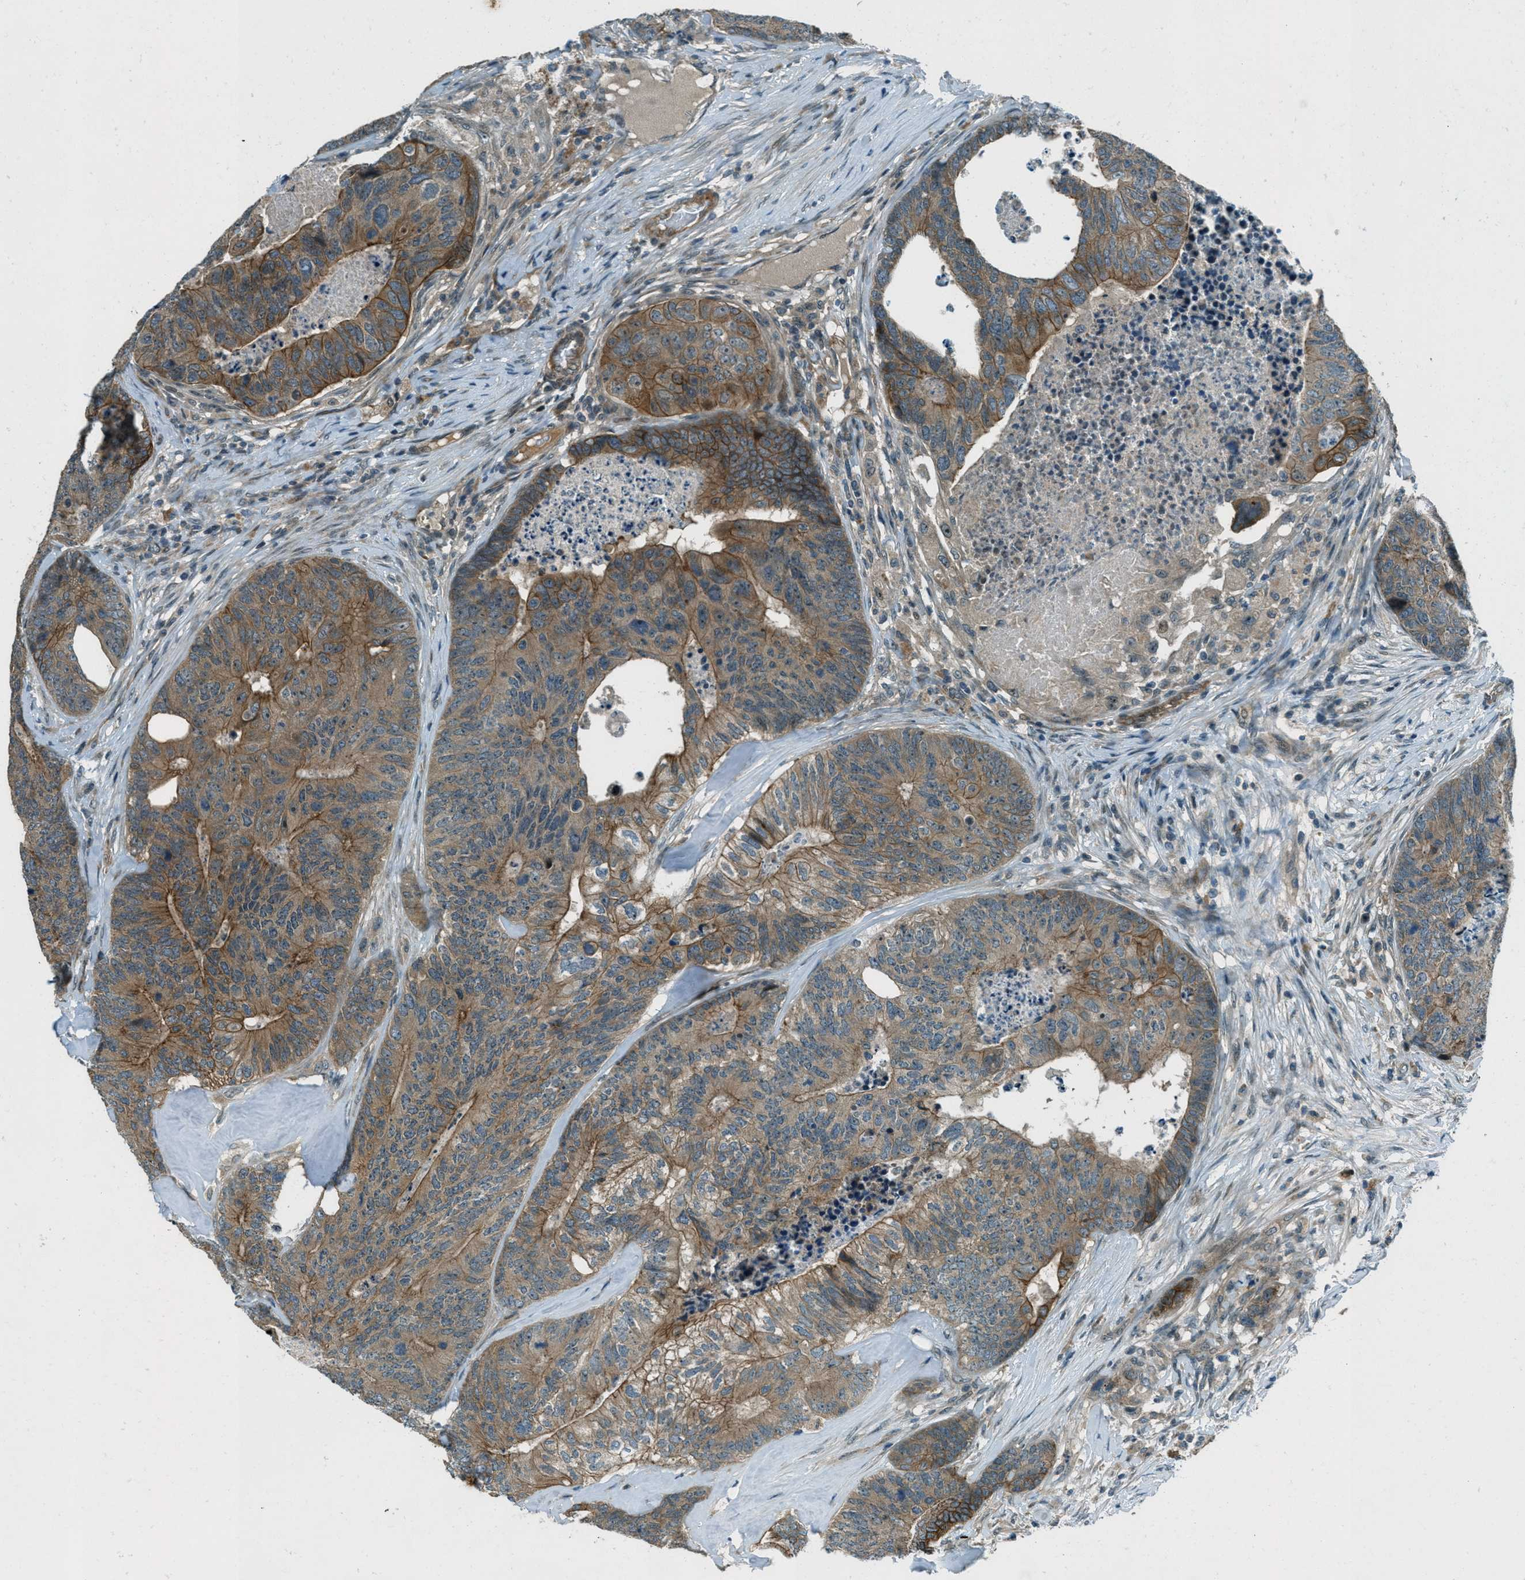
{"staining": {"intensity": "moderate", "quantity": ">75%", "location": "cytoplasmic/membranous"}, "tissue": "colorectal cancer", "cell_type": "Tumor cells", "image_type": "cancer", "snomed": [{"axis": "morphology", "description": "Adenocarcinoma, NOS"}, {"axis": "topography", "description": "Colon"}], "caption": "Protein expression analysis of human colorectal cancer (adenocarcinoma) reveals moderate cytoplasmic/membranous staining in approximately >75% of tumor cells. Immunohistochemistry (ihc) stains the protein in brown and the nuclei are stained blue.", "gene": "STK11", "patient": {"sex": "female", "age": 67}}